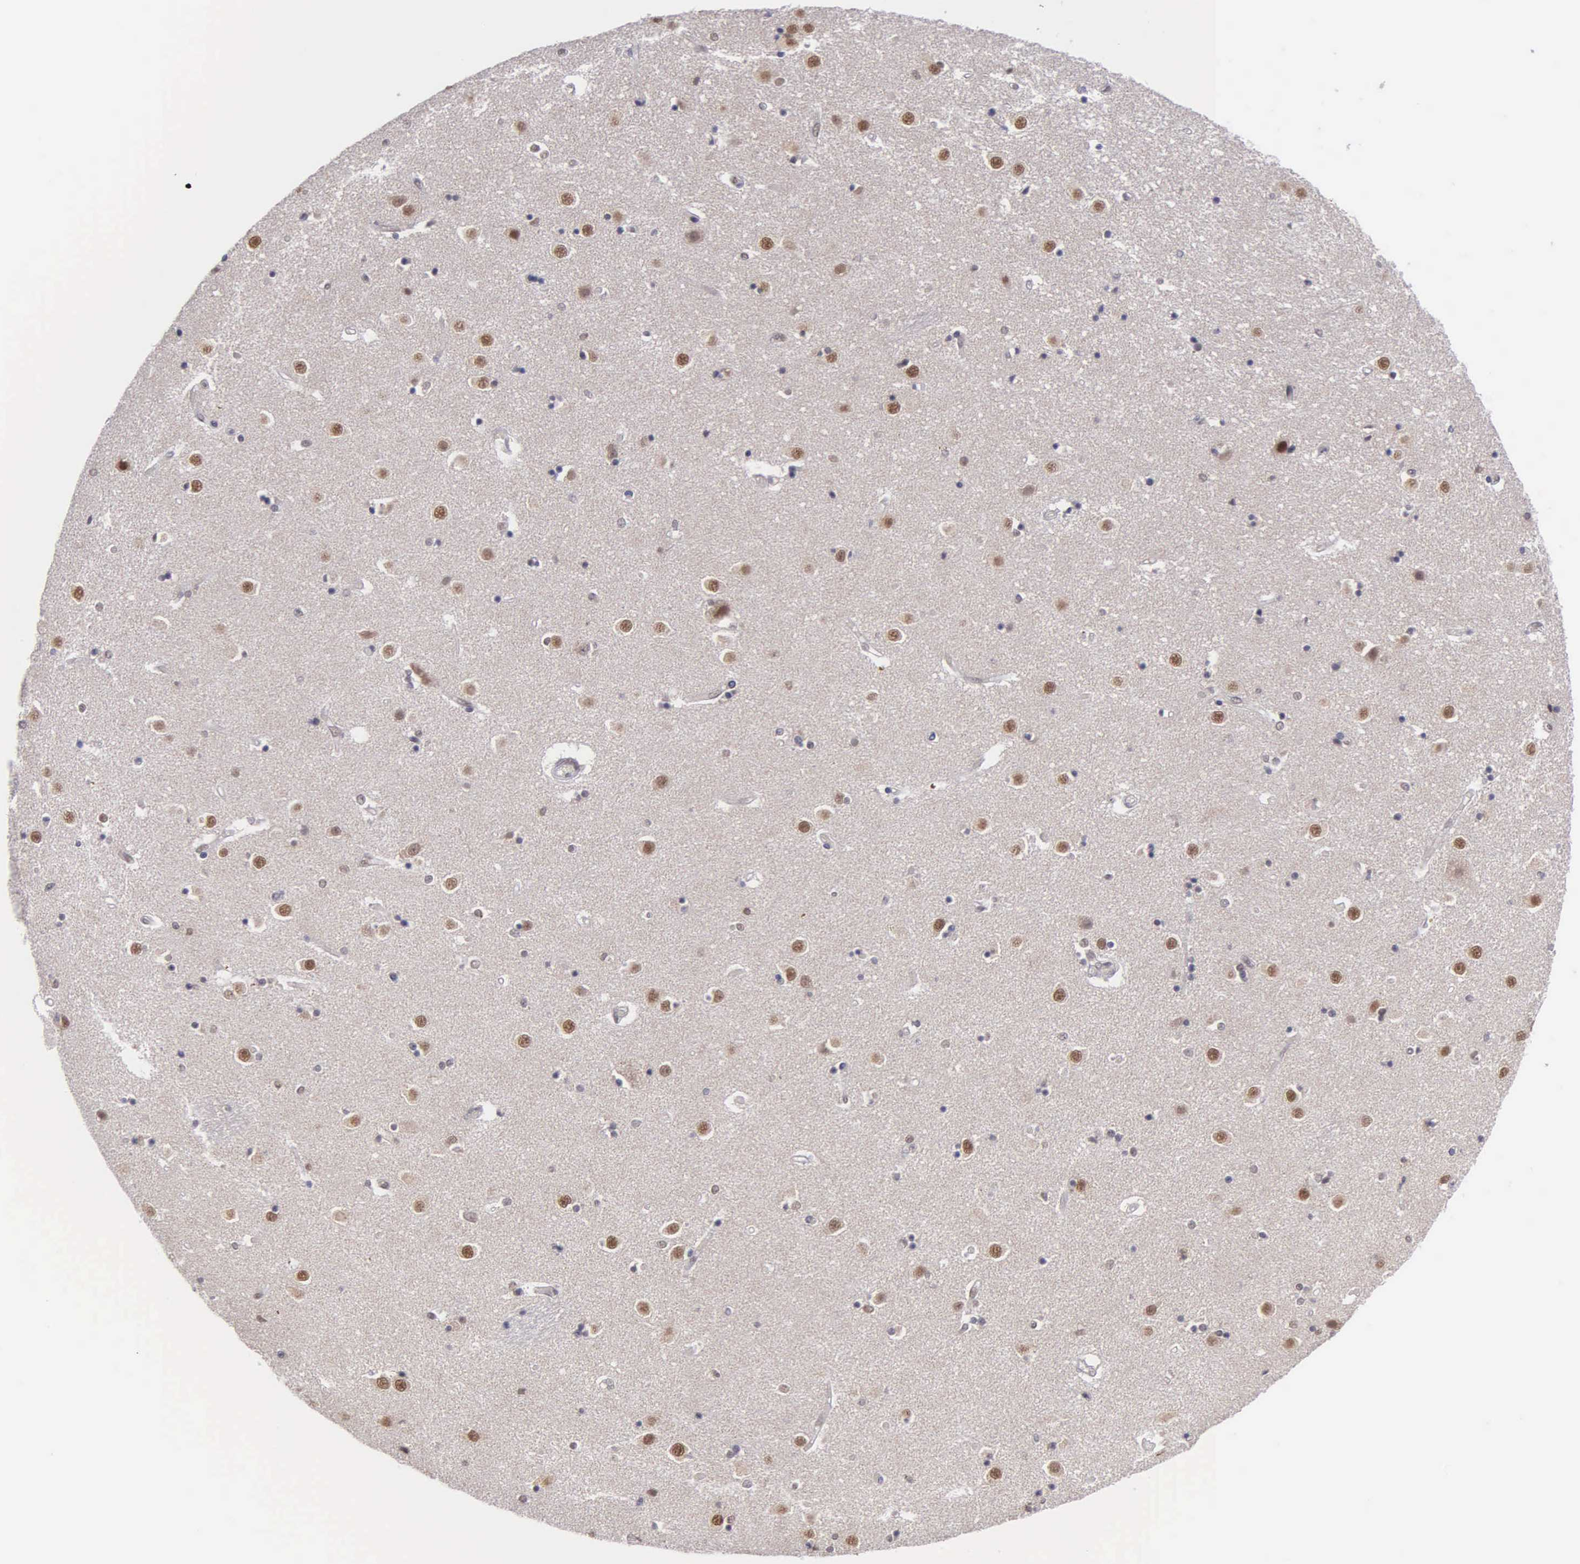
{"staining": {"intensity": "weak", "quantity": "25%-75%", "location": "nuclear"}, "tissue": "caudate", "cell_type": "Glial cells", "image_type": "normal", "snomed": [{"axis": "morphology", "description": "Normal tissue, NOS"}, {"axis": "topography", "description": "Lateral ventricle wall"}], "caption": "Glial cells reveal weak nuclear expression in about 25%-75% of cells in benign caudate. The protein of interest is stained brown, and the nuclei are stained in blue (DAB IHC with brightfield microscopy, high magnification).", "gene": "UBR7", "patient": {"sex": "female", "age": 54}}